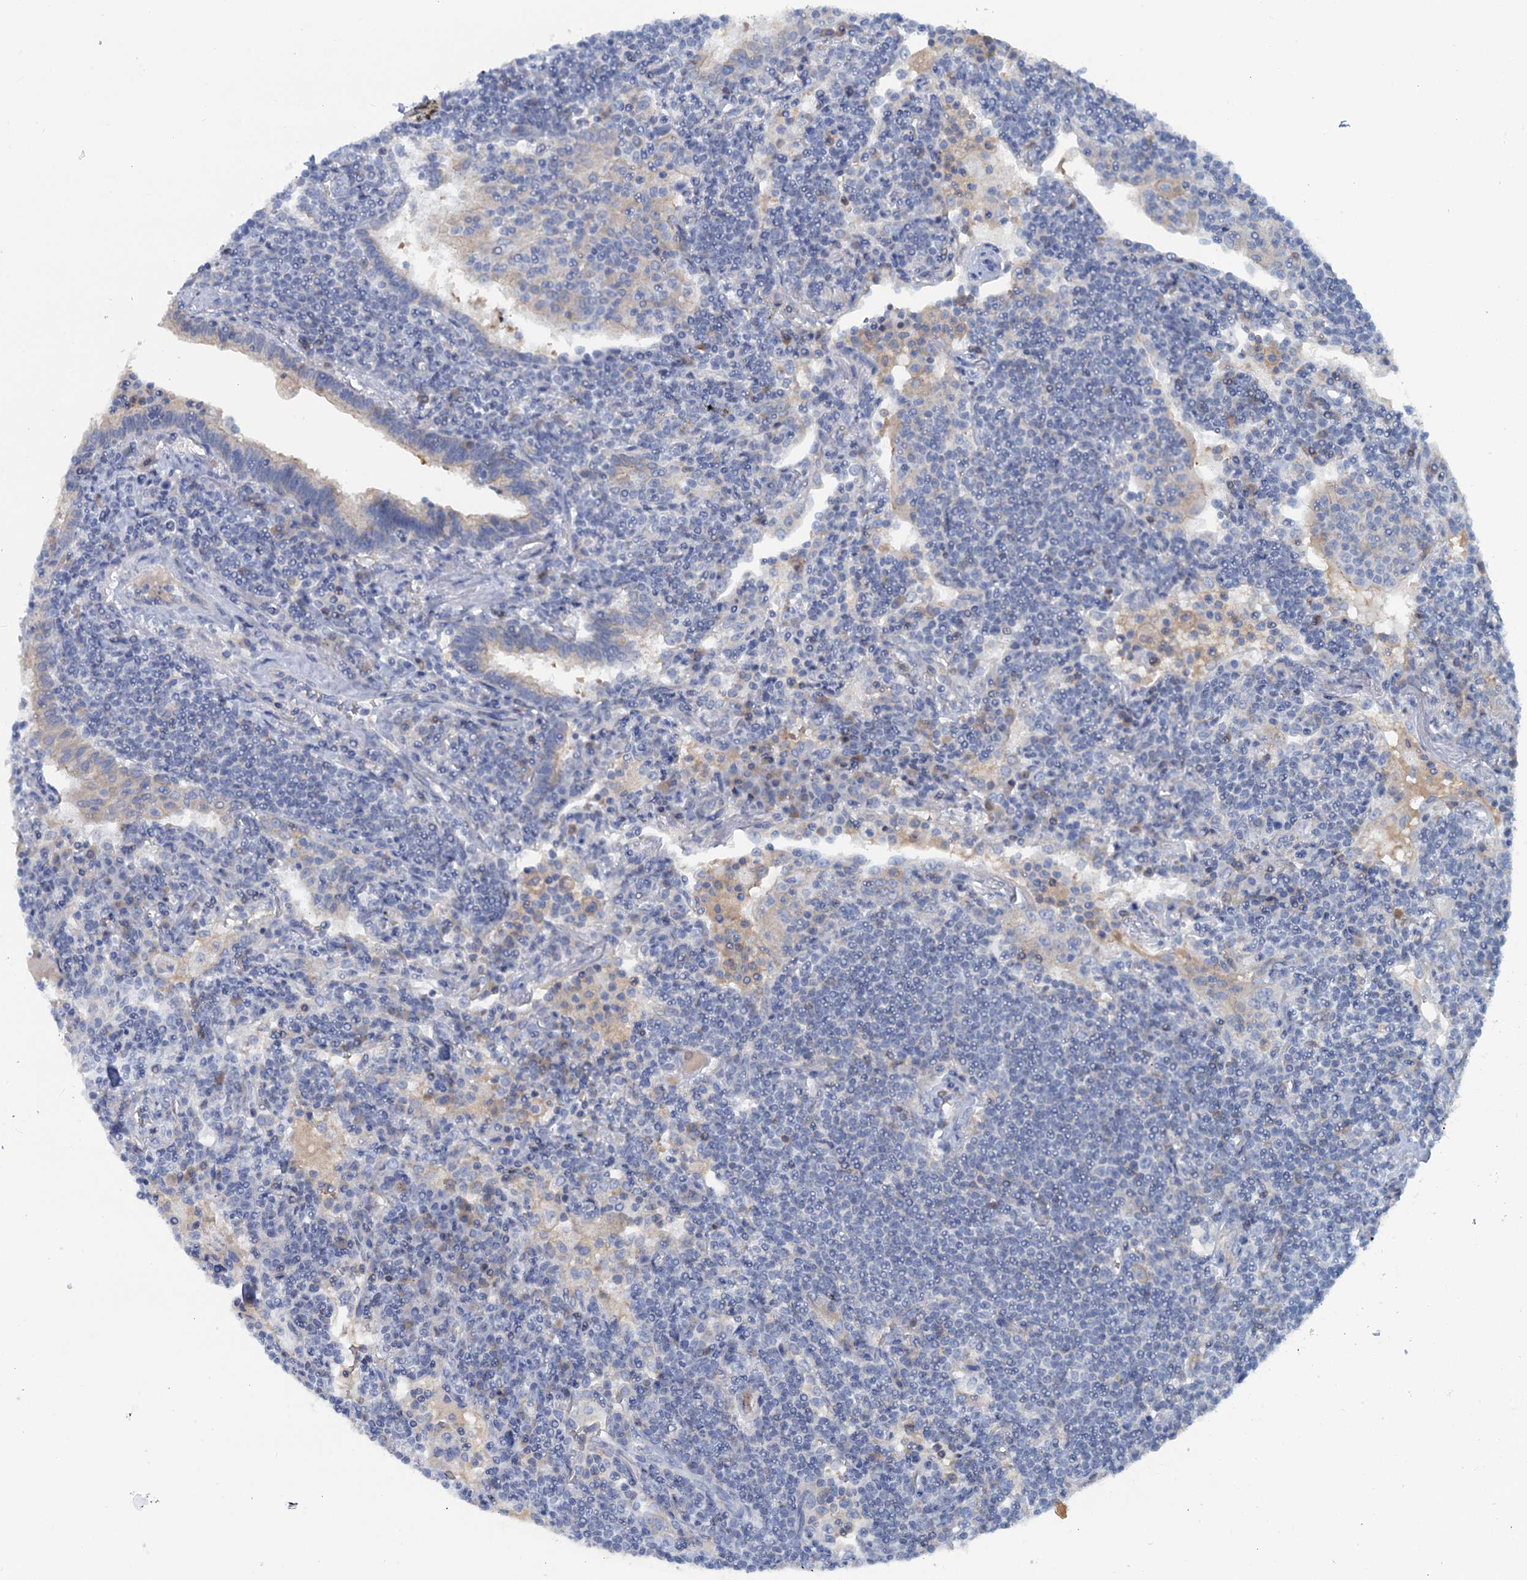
{"staining": {"intensity": "negative", "quantity": "none", "location": "none"}, "tissue": "lymphoma", "cell_type": "Tumor cells", "image_type": "cancer", "snomed": [{"axis": "morphology", "description": "Malignant lymphoma, non-Hodgkin's type, Low grade"}, {"axis": "topography", "description": "Lung"}], "caption": "Immunohistochemistry (IHC) of low-grade malignant lymphoma, non-Hodgkin's type demonstrates no expression in tumor cells.", "gene": "MYADML2", "patient": {"sex": "female", "age": 71}}